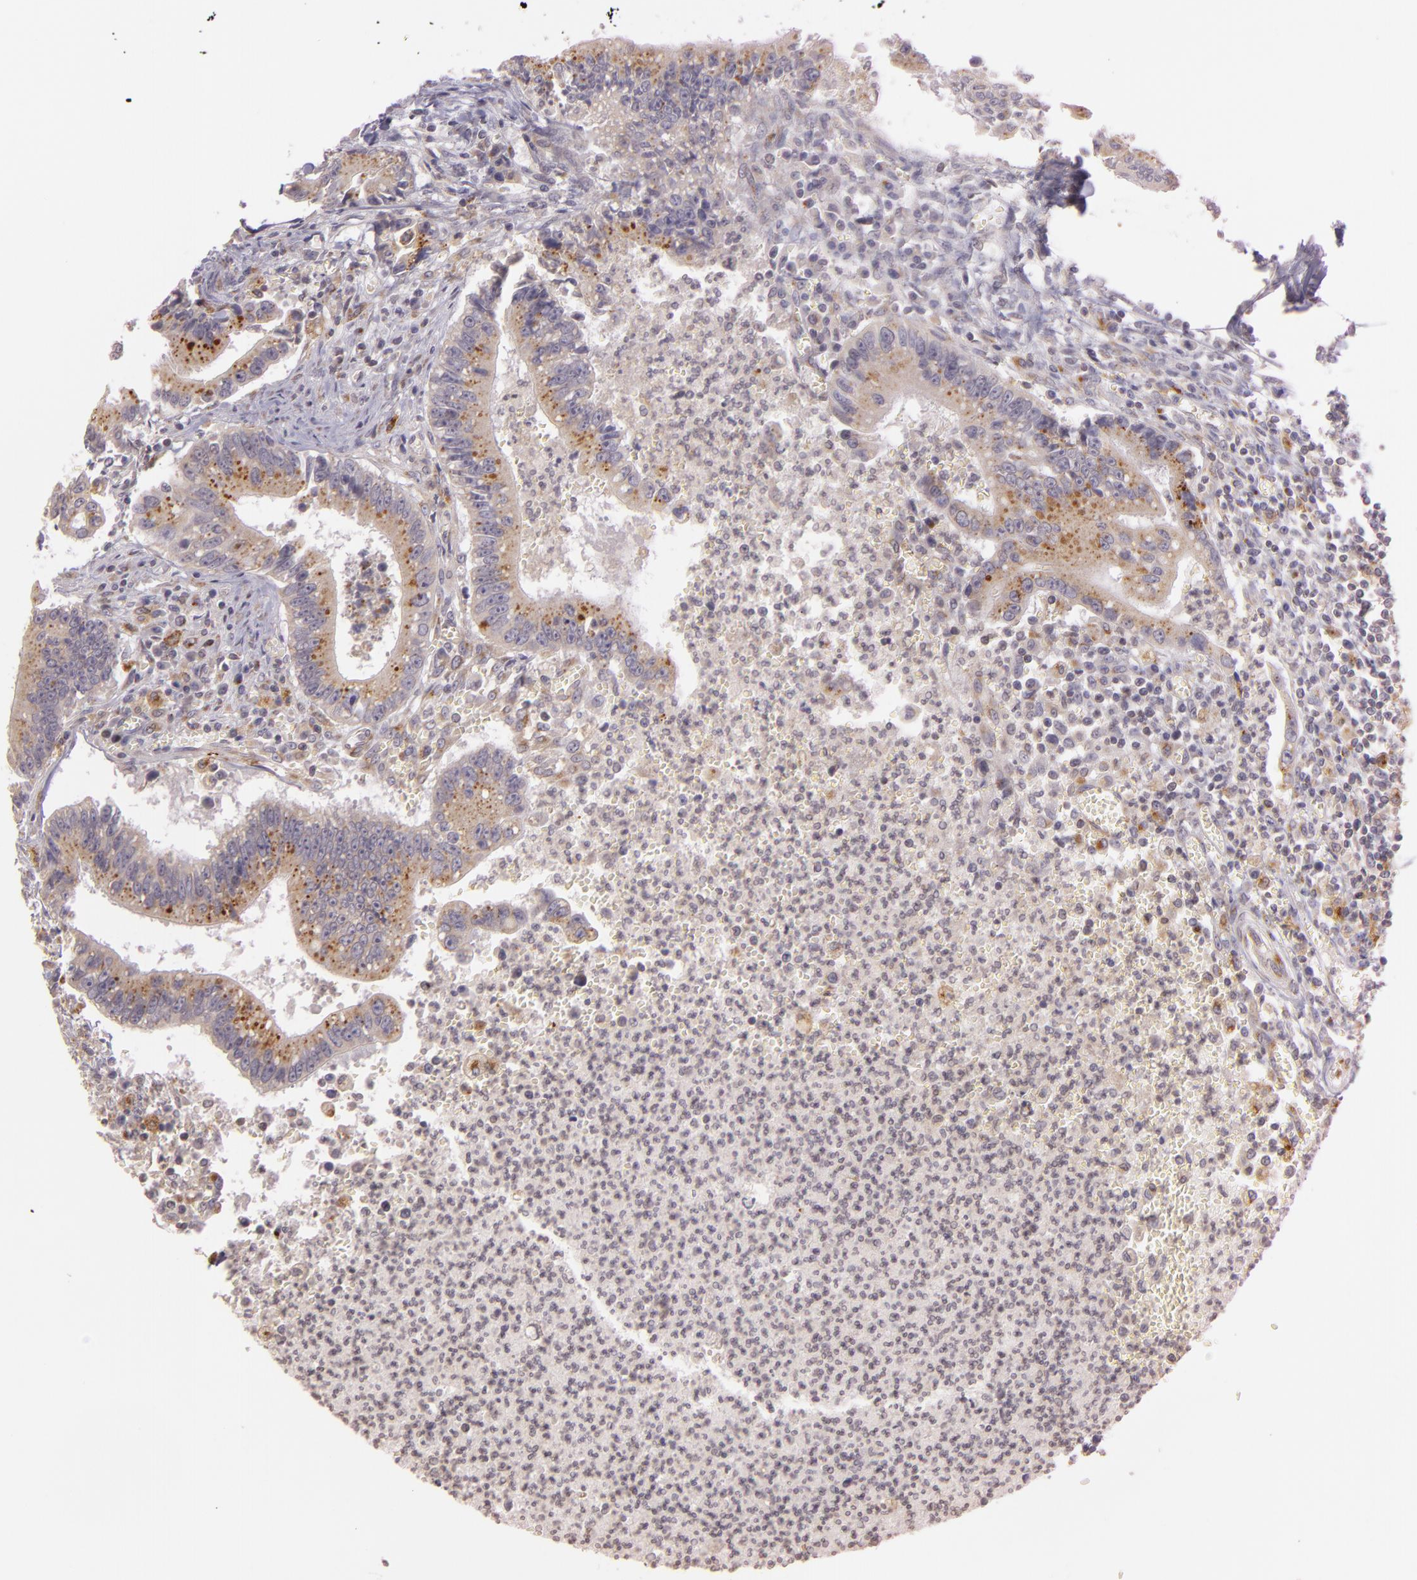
{"staining": {"intensity": "moderate", "quantity": ">75%", "location": "cytoplasmic/membranous"}, "tissue": "colorectal cancer", "cell_type": "Tumor cells", "image_type": "cancer", "snomed": [{"axis": "morphology", "description": "Adenocarcinoma, NOS"}, {"axis": "topography", "description": "Rectum"}], "caption": "This photomicrograph shows IHC staining of colorectal adenocarcinoma, with medium moderate cytoplasmic/membranous staining in approximately >75% of tumor cells.", "gene": "LGMN", "patient": {"sex": "female", "age": 81}}